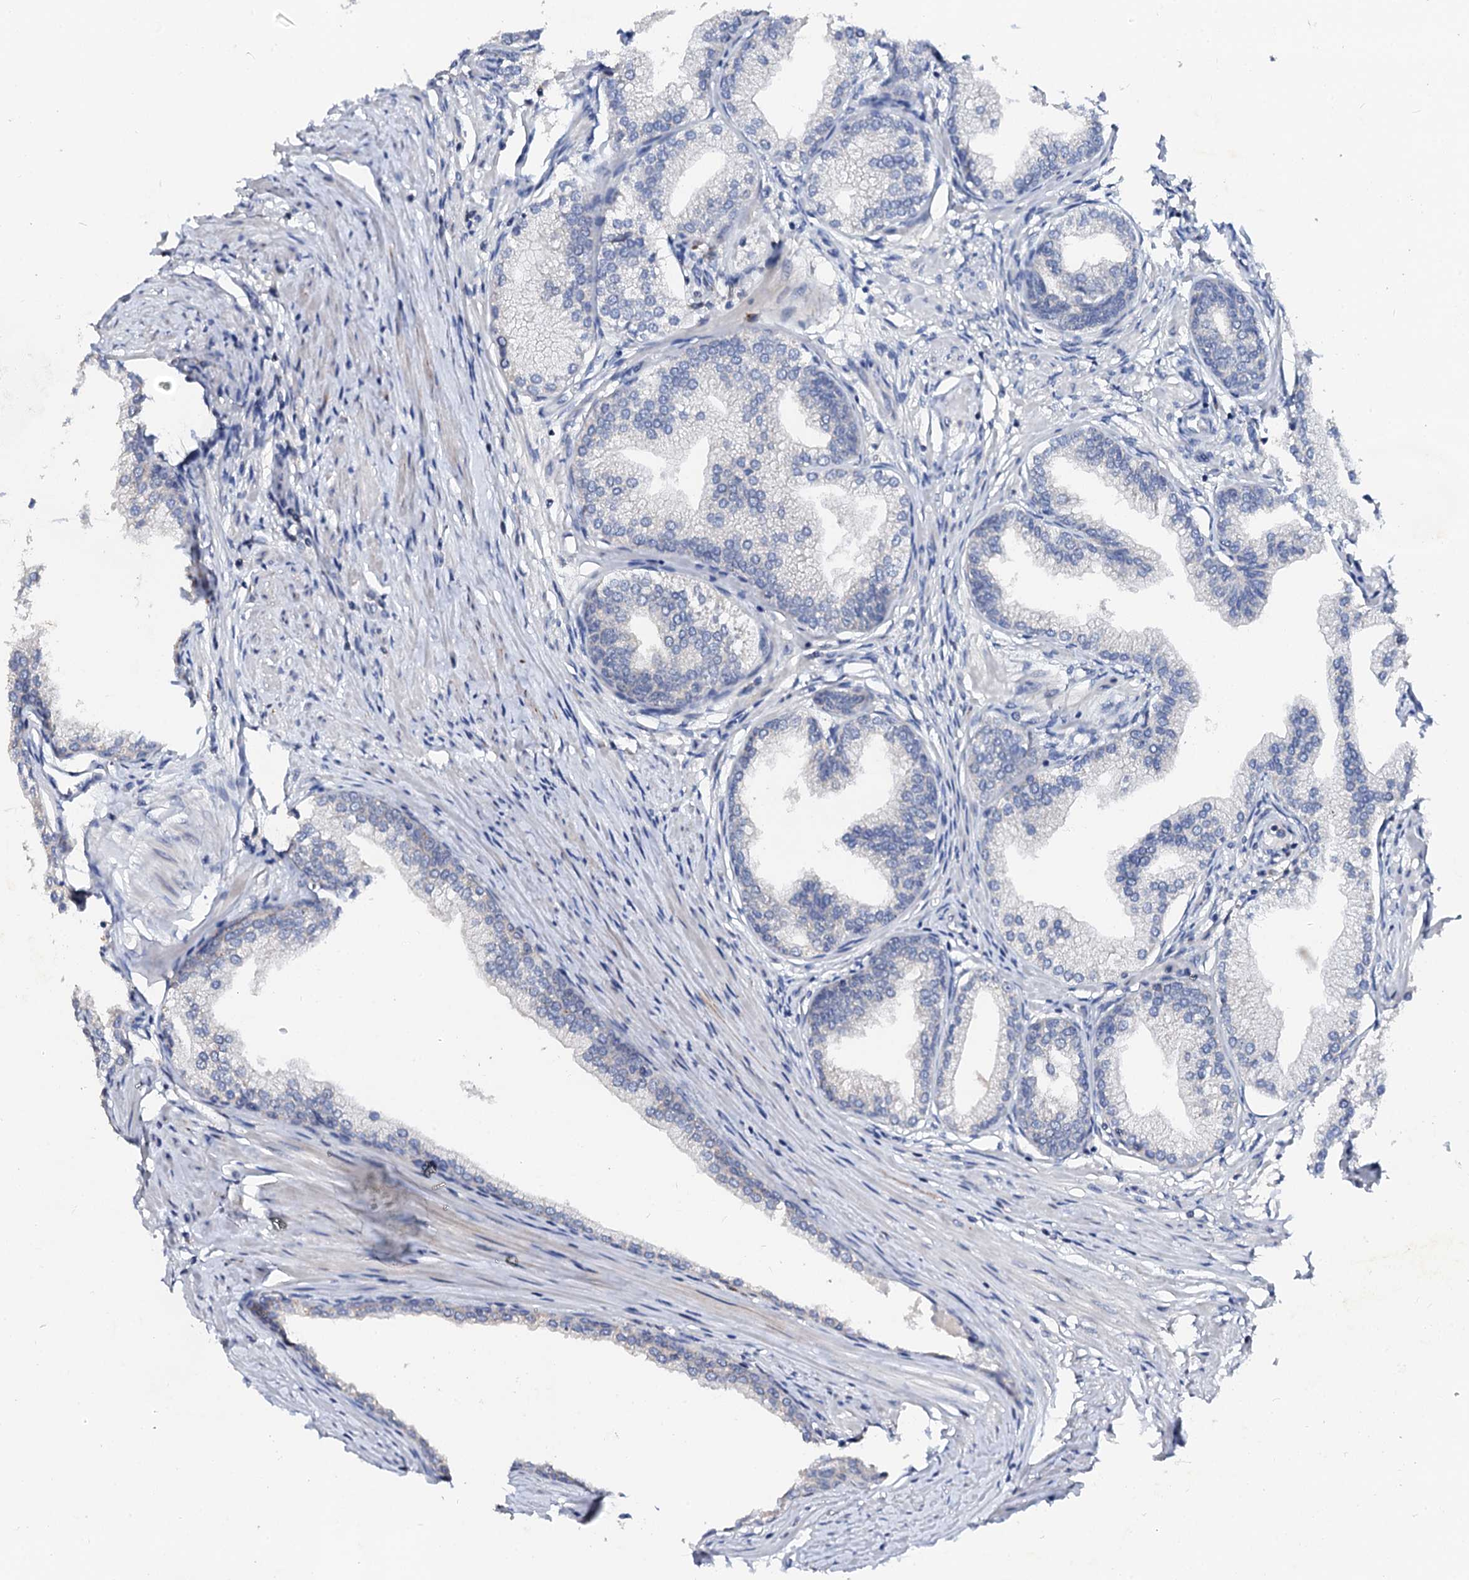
{"staining": {"intensity": "negative", "quantity": "none", "location": "none"}, "tissue": "prostate", "cell_type": "Glandular cells", "image_type": "normal", "snomed": [{"axis": "morphology", "description": "Normal tissue, NOS"}, {"axis": "morphology", "description": "Urothelial carcinoma, Low grade"}, {"axis": "topography", "description": "Urinary bladder"}, {"axis": "topography", "description": "Prostate"}], "caption": "A micrograph of prostate stained for a protein shows no brown staining in glandular cells.", "gene": "NALF1", "patient": {"sex": "male", "age": 60}}